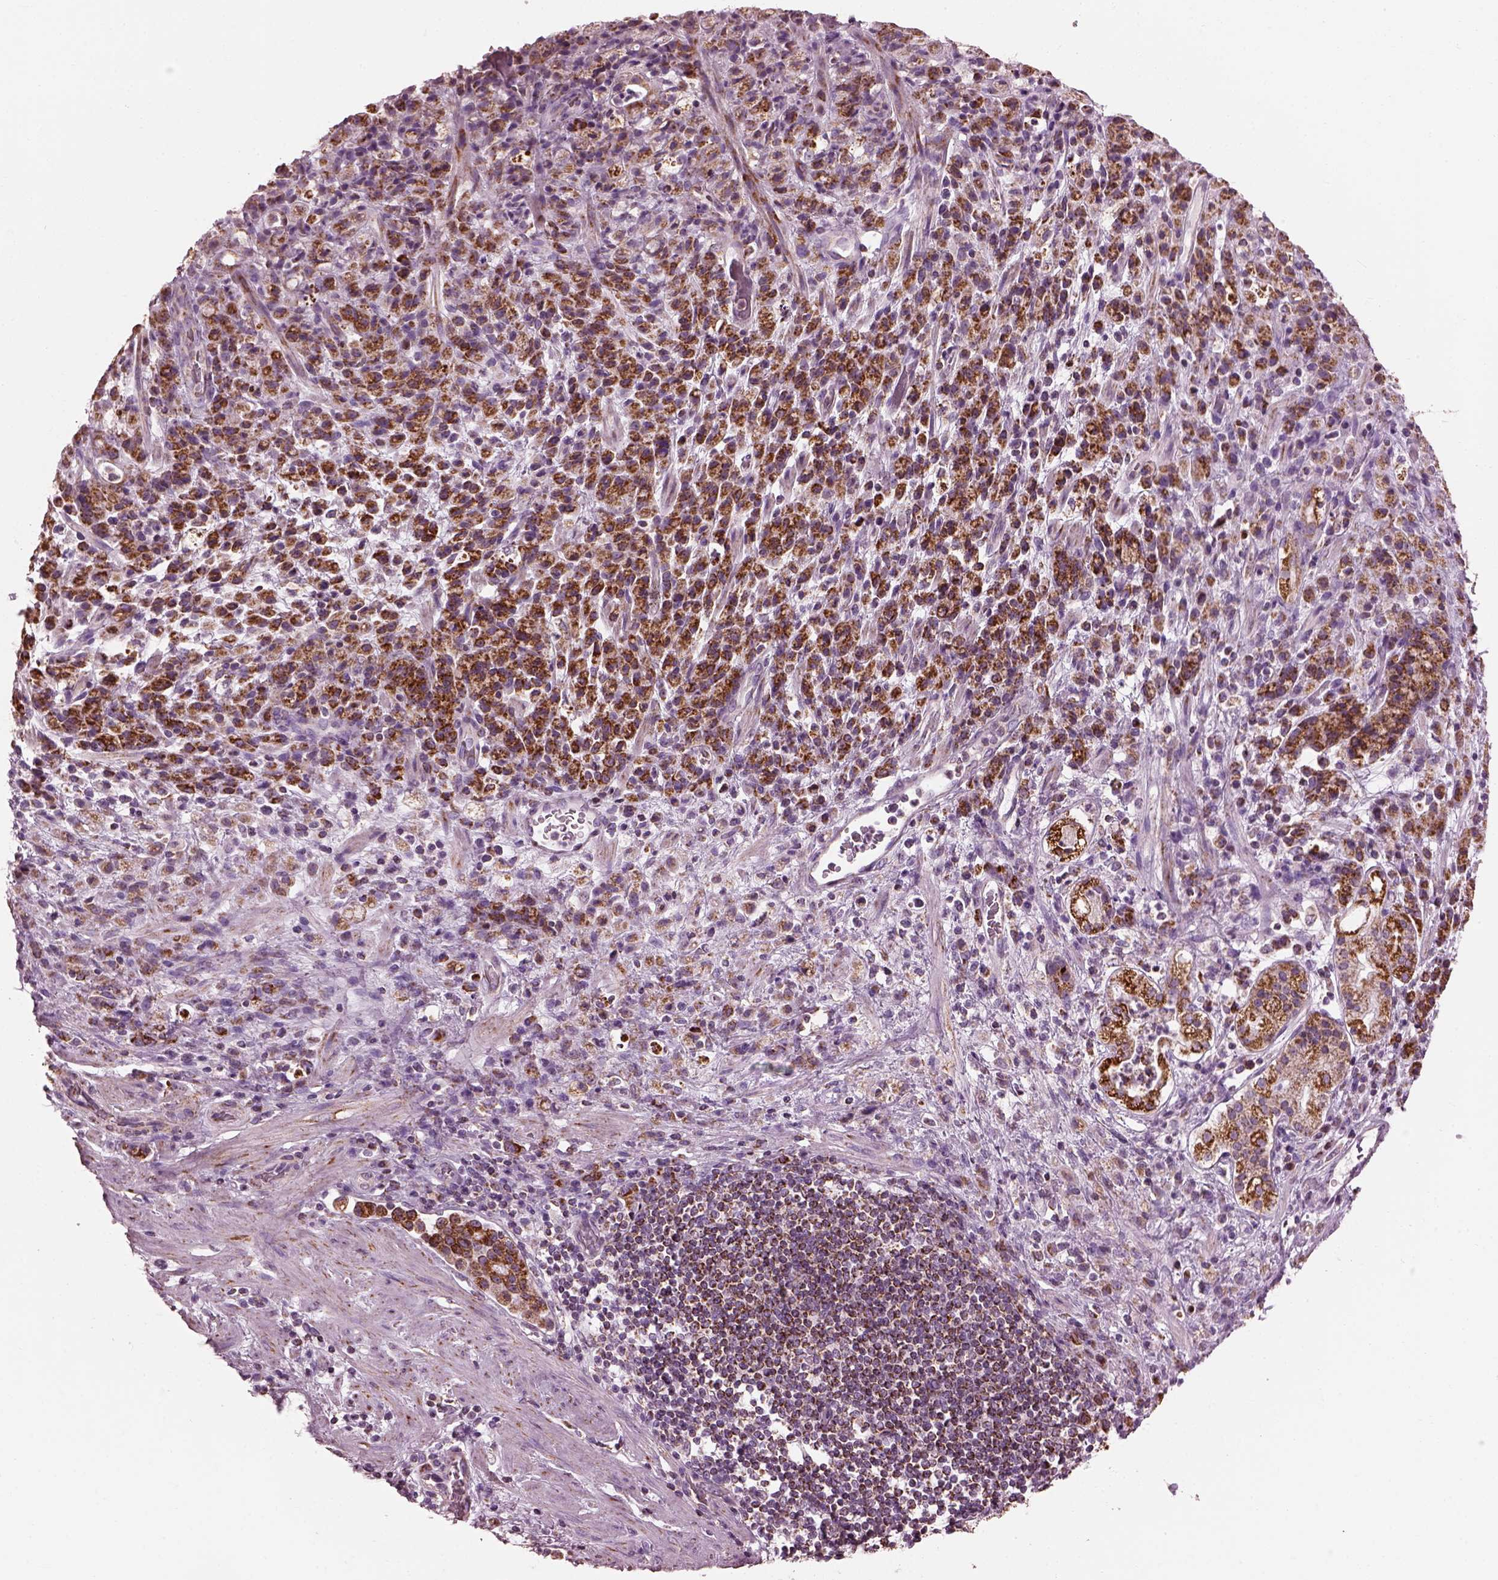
{"staining": {"intensity": "strong", "quantity": ">75%", "location": "cytoplasmic/membranous"}, "tissue": "stomach cancer", "cell_type": "Tumor cells", "image_type": "cancer", "snomed": [{"axis": "morphology", "description": "Adenocarcinoma, NOS"}, {"axis": "topography", "description": "Stomach"}], "caption": "Human stomach cancer stained for a protein (brown) reveals strong cytoplasmic/membranous positive expression in about >75% of tumor cells.", "gene": "ATP5MF", "patient": {"sex": "female", "age": 60}}